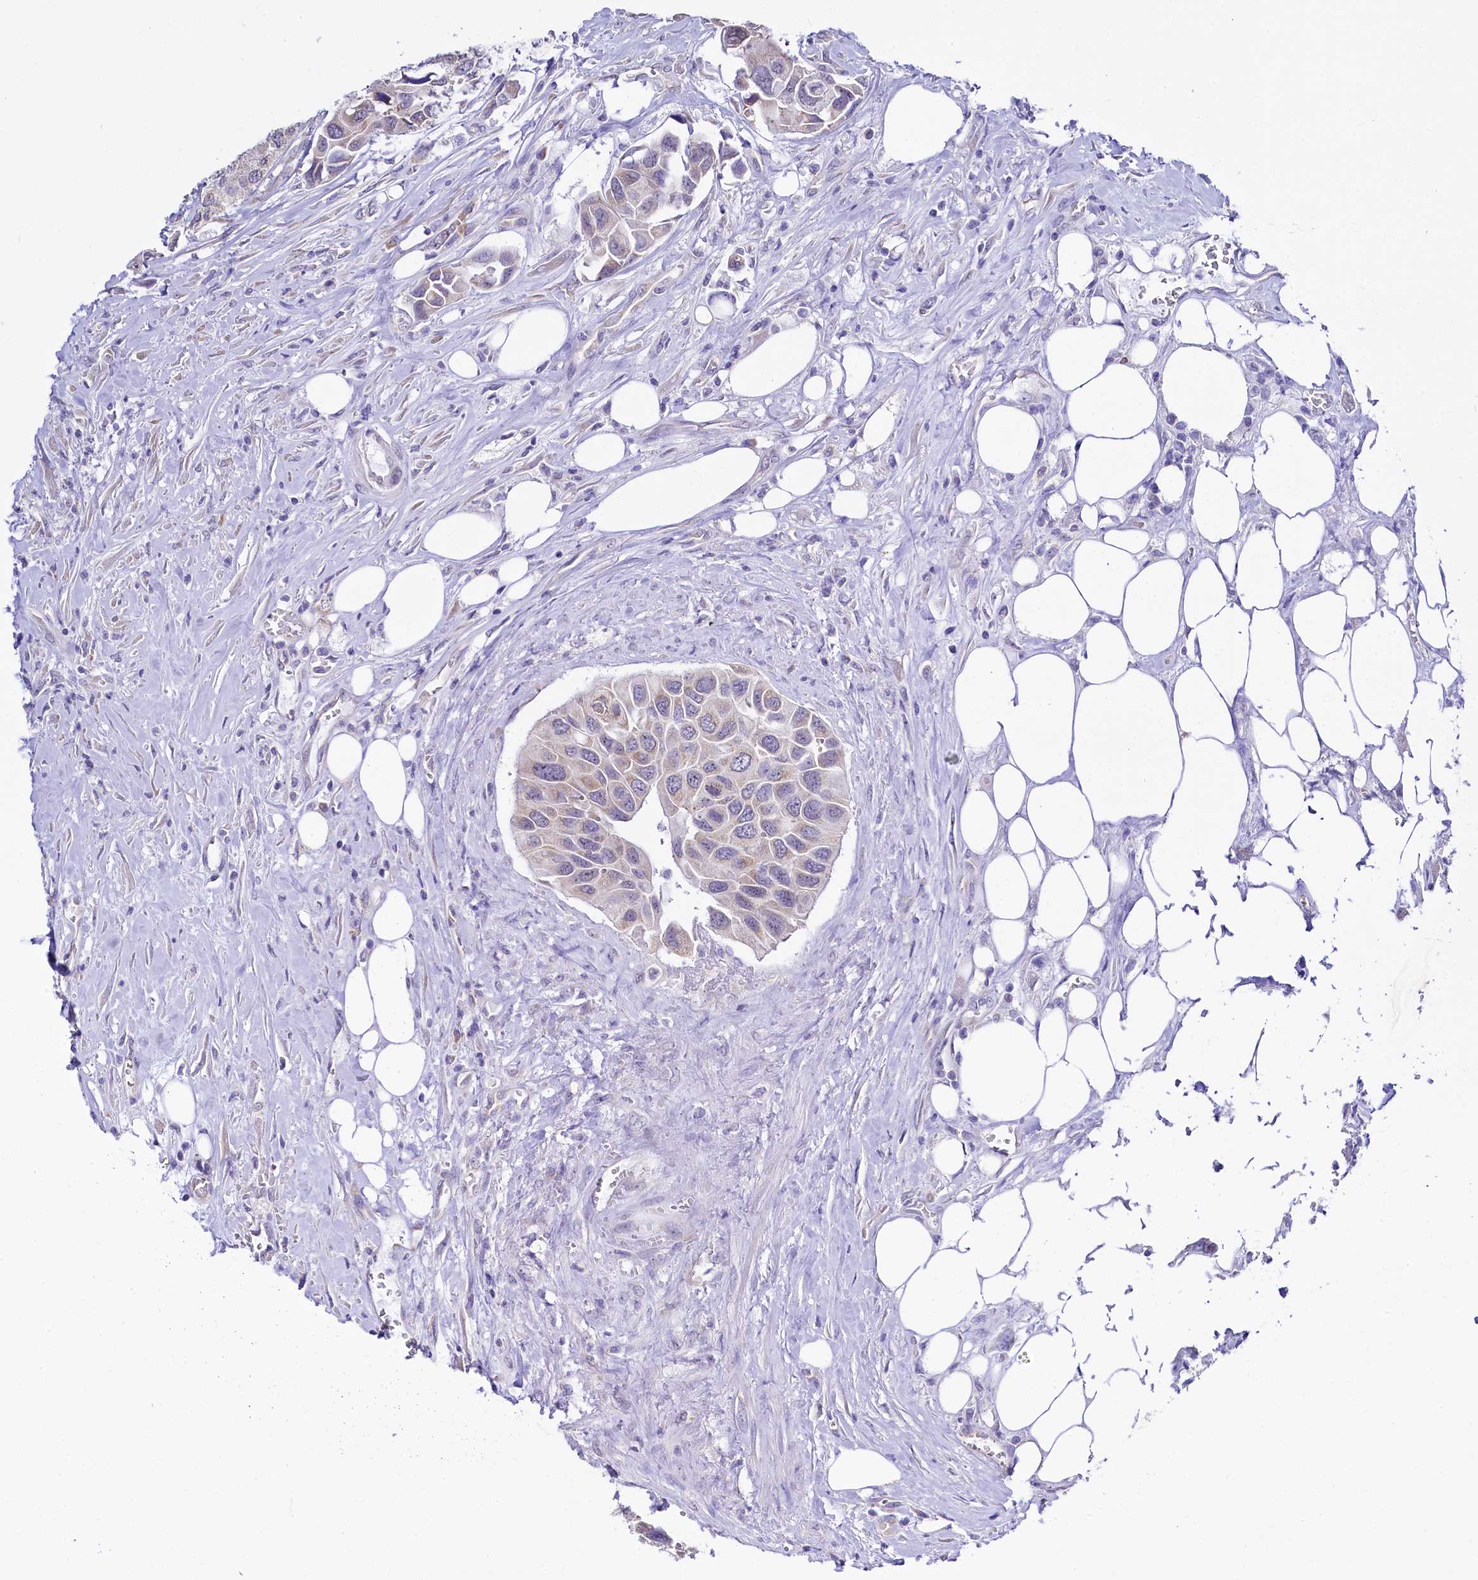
{"staining": {"intensity": "moderate", "quantity": "25%-75%", "location": "cytoplasmic/membranous"}, "tissue": "urothelial cancer", "cell_type": "Tumor cells", "image_type": "cancer", "snomed": [{"axis": "morphology", "description": "Urothelial carcinoma, High grade"}, {"axis": "topography", "description": "Urinary bladder"}], "caption": "Immunohistochemistry (IHC) micrograph of high-grade urothelial carcinoma stained for a protein (brown), which exhibits medium levels of moderate cytoplasmic/membranous positivity in approximately 25%-75% of tumor cells.", "gene": "SPATS2", "patient": {"sex": "male", "age": 74}}